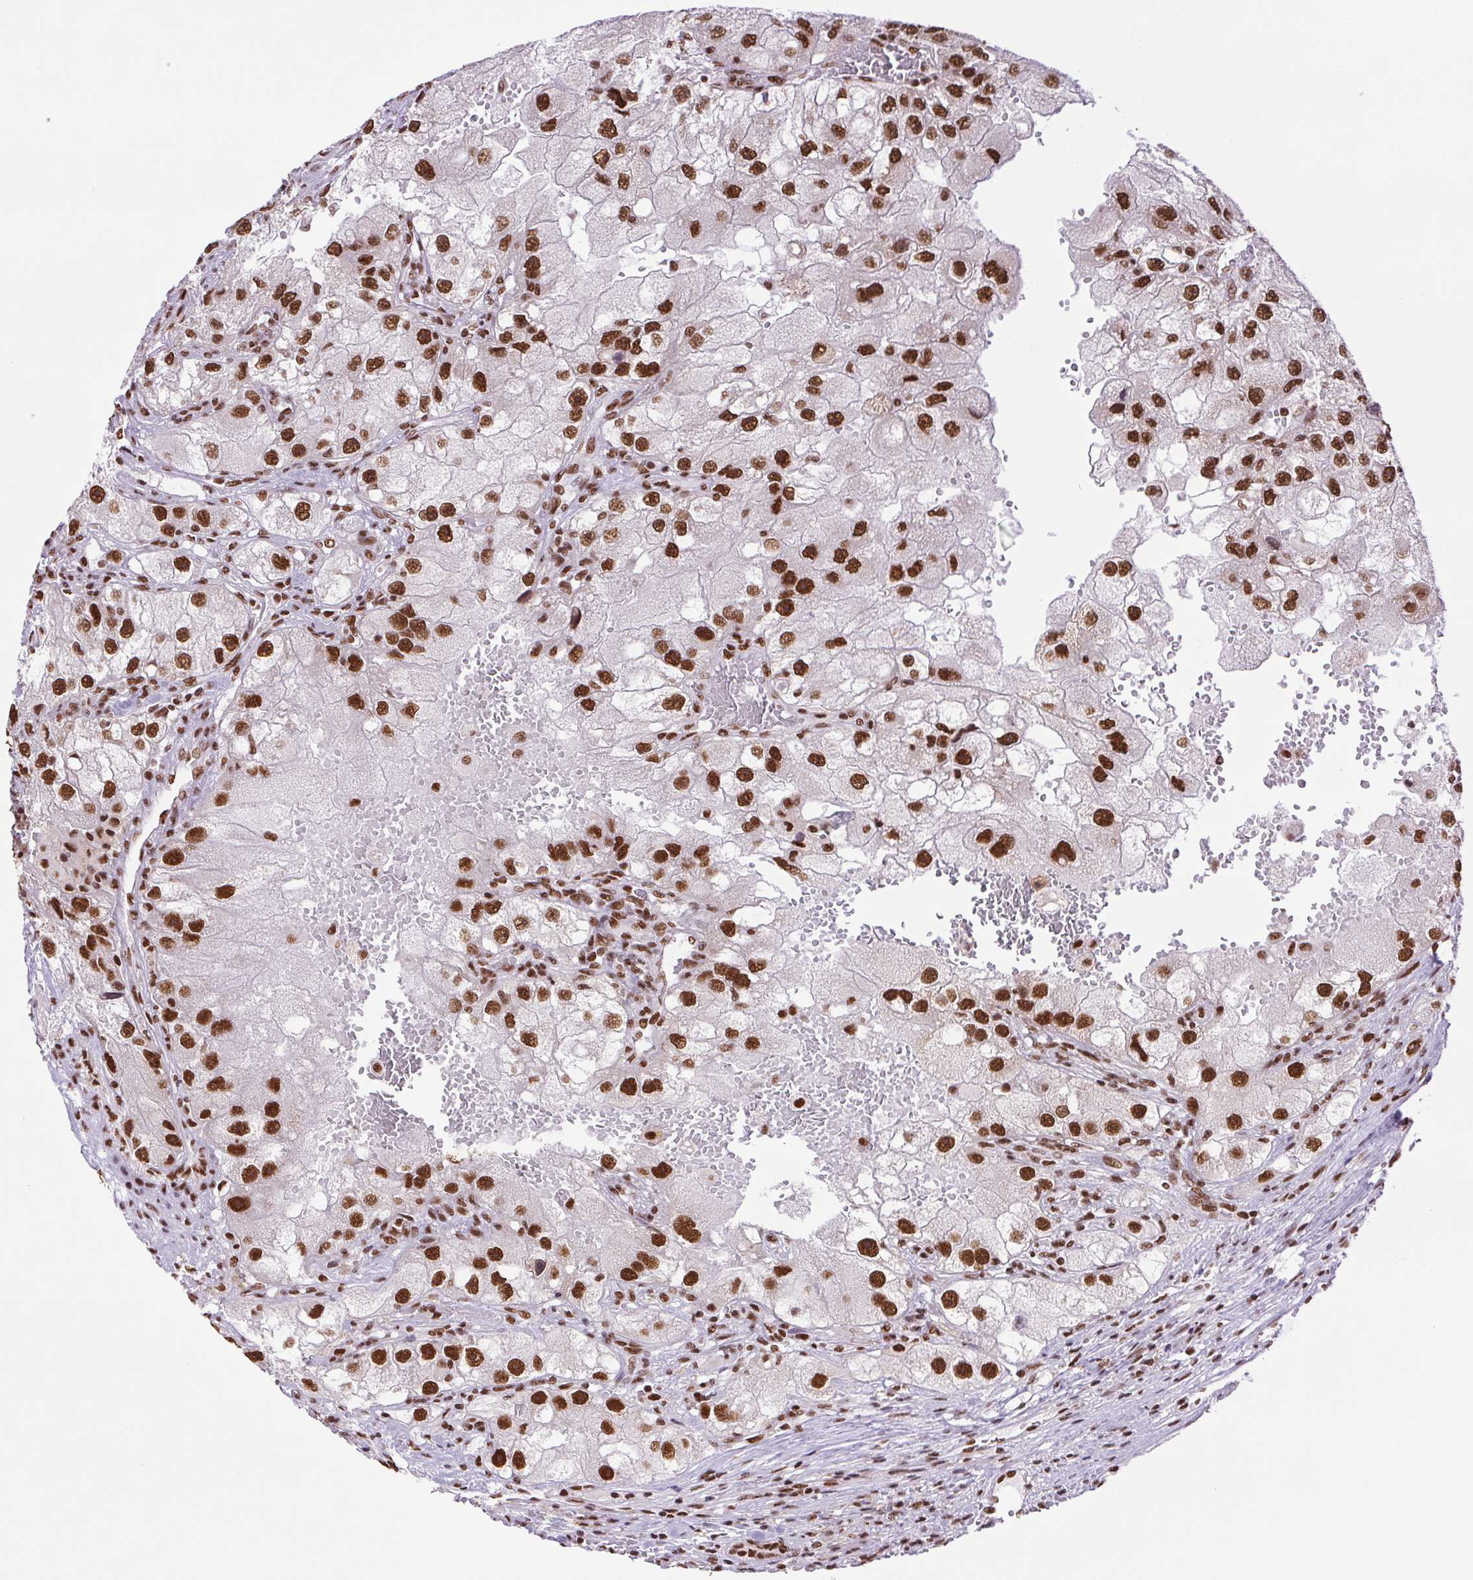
{"staining": {"intensity": "strong", "quantity": ">75%", "location": "nuclear"}, "tissue": "renal cancer", "cell_type": "Tumor cells", "image_type": "cancer", "snomed": [{"axis": "morphology", "description": "Adenocarcinoma, NOS"}, {"axis": "topography", "description": "Kidney"}], "caption": "A micrograph of human renal cancer stained for a protein shows strong nuclear brown staining in tumor cells.", "gene": "ZNF207", "patient": {"sex": "male", "age": 63}}